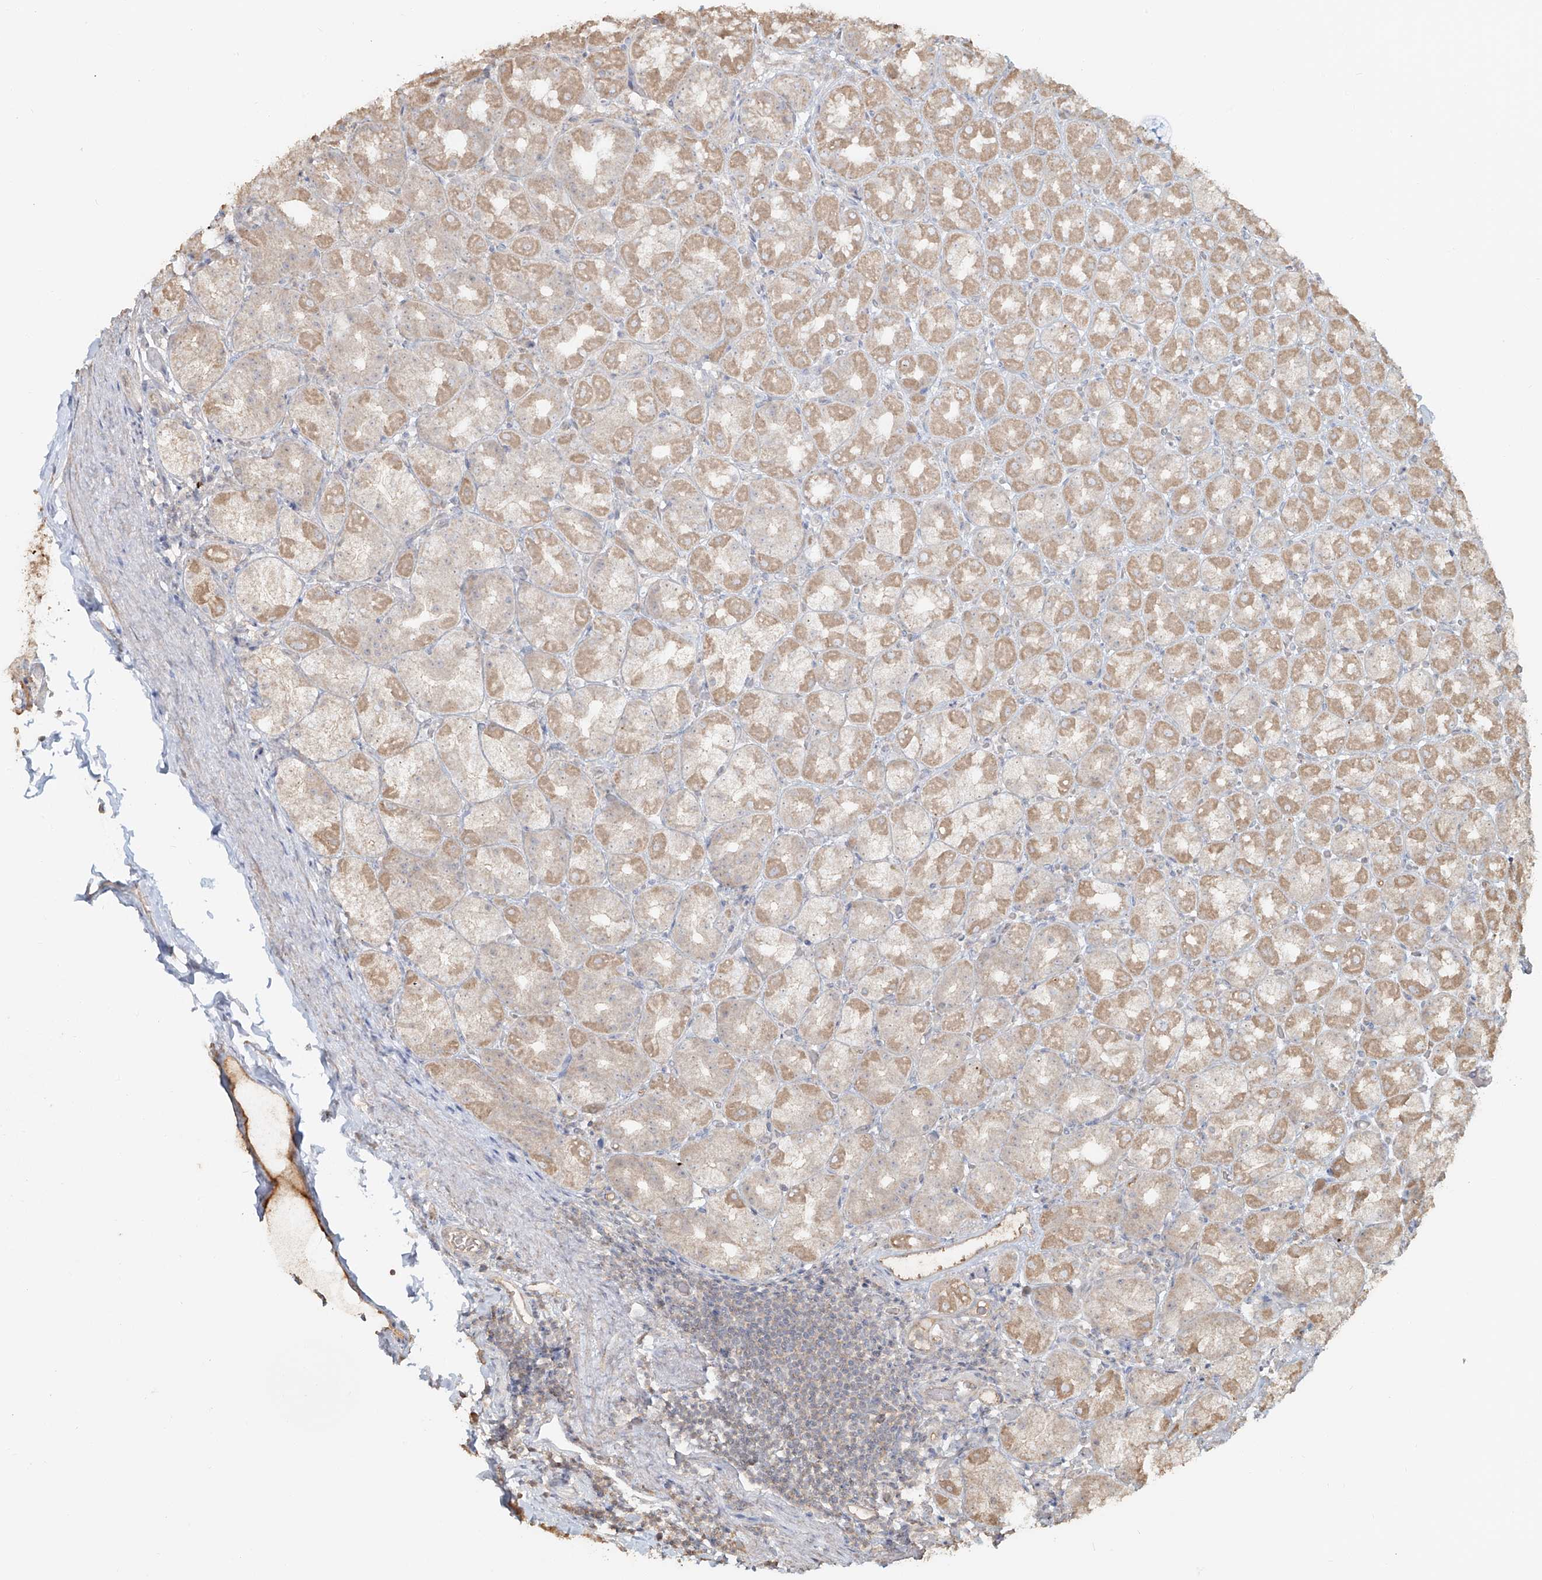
{"staining": {"intensity": "moderate", "quantity": "<25%", "location": "cytoplasmic/membranous"}, "tissue": "stomach", "cell_type": "Glandular cells", "image_type": "normal", "snomed": [{"axis": "morphology", "description": "Normal tissue, NOS"}, {"axis": "topography", "description": "Stomach, upper"}], "caption": "A micrograph of stomach stained for a protein exhibits moderate cytoplasmic/membranous brown staining in glandular cells.", "gene": "NPHS1", "patient": {"sex": "male", "age": 68}}